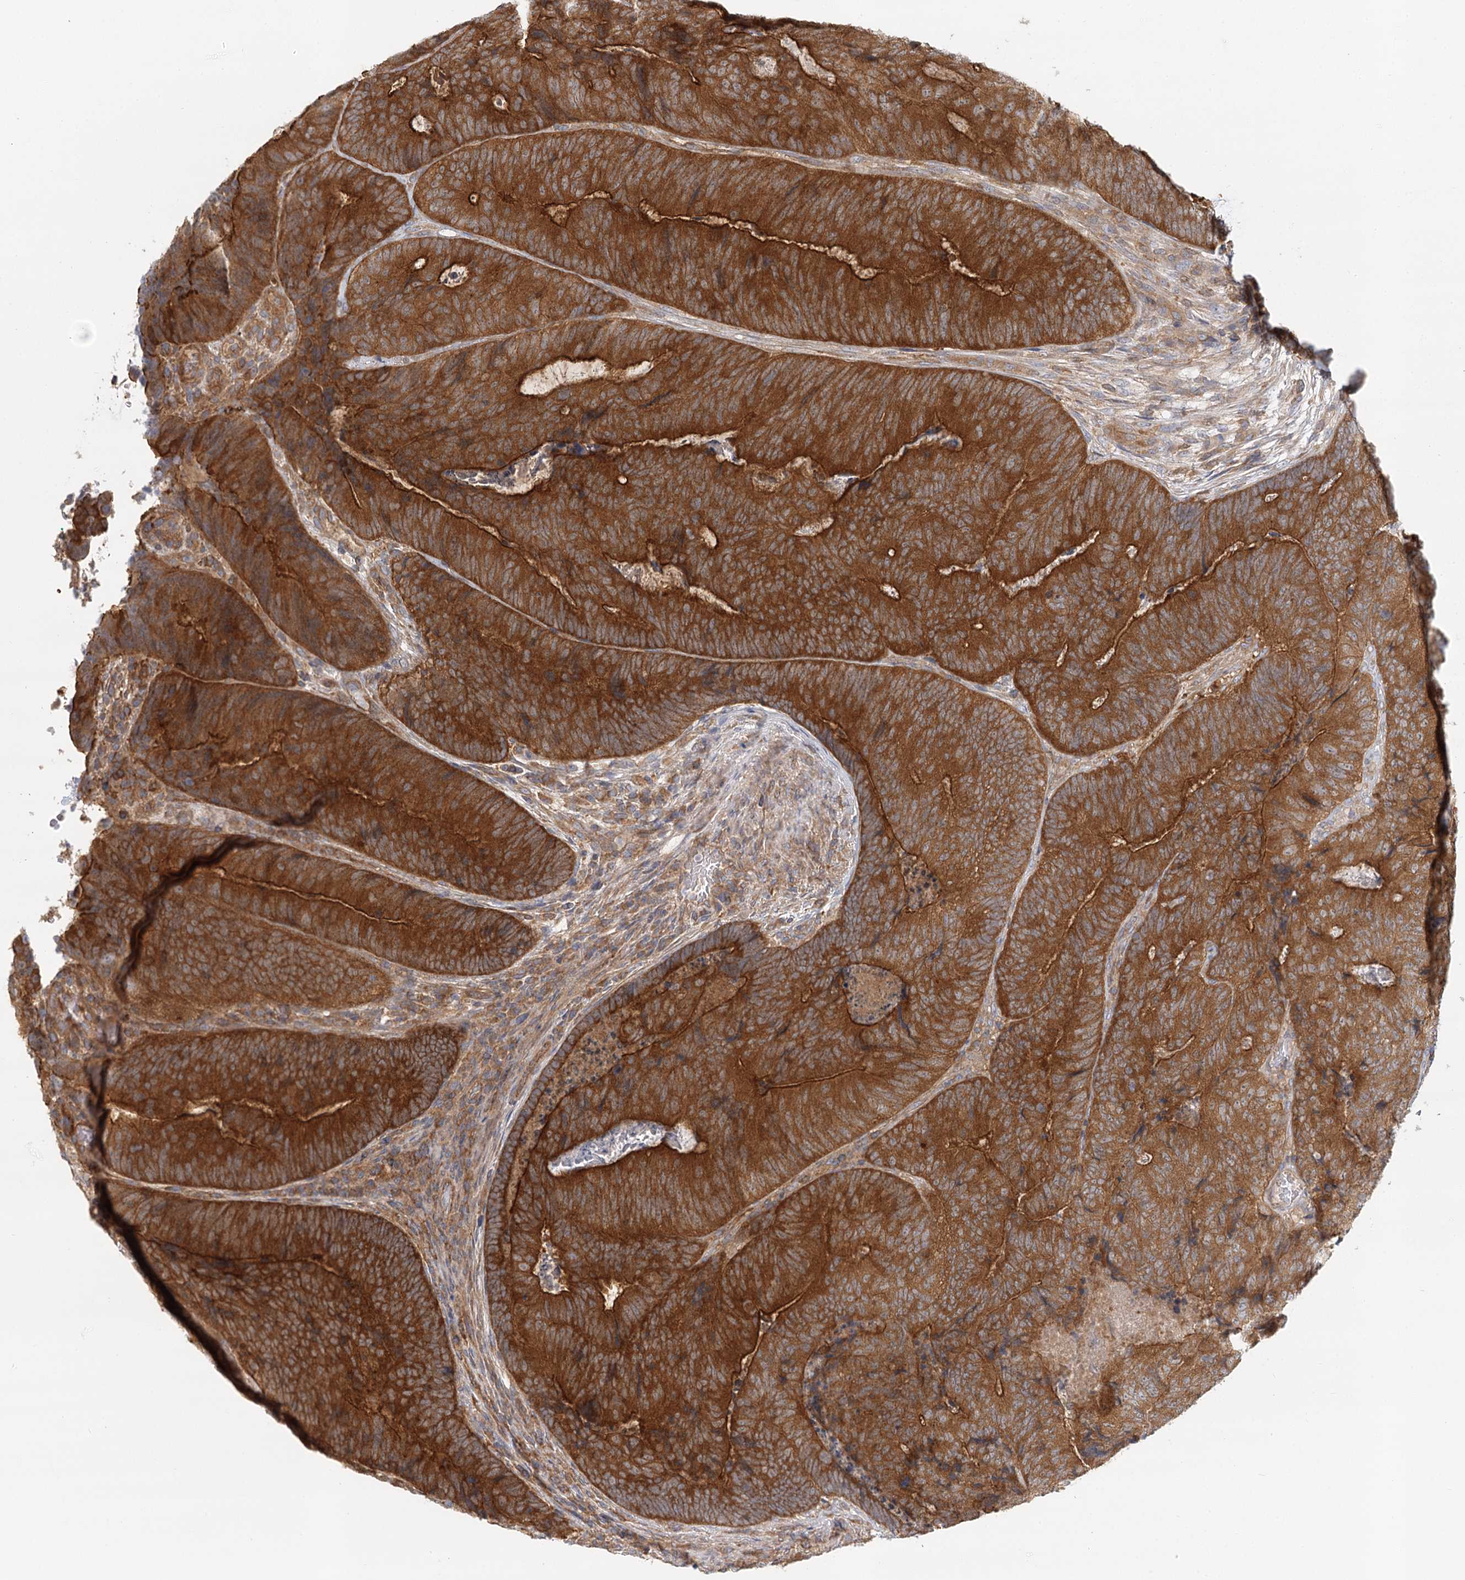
{"staining": {"intensity": "strong", "quantity": ">75%", "location": "cytoplasmic/membranous"}, "tissue": "colorectal cancer", "cell_type": "Tumor cells", "image_type": "cancer", "snomed": [{"axis": "morphology", "description": "Adenocarcinoma, NOS"}, {"axis": "topography", "description": "Colon"}], "caption": "About >75% of tumor cells in adenocarcinoma (colorectal) display strong cytoplasmic/membranous protein staining as visualized by brown immunohistochemical staining.", "gene": "UMPS", "patient": {"sex": "female", "age": 67}}